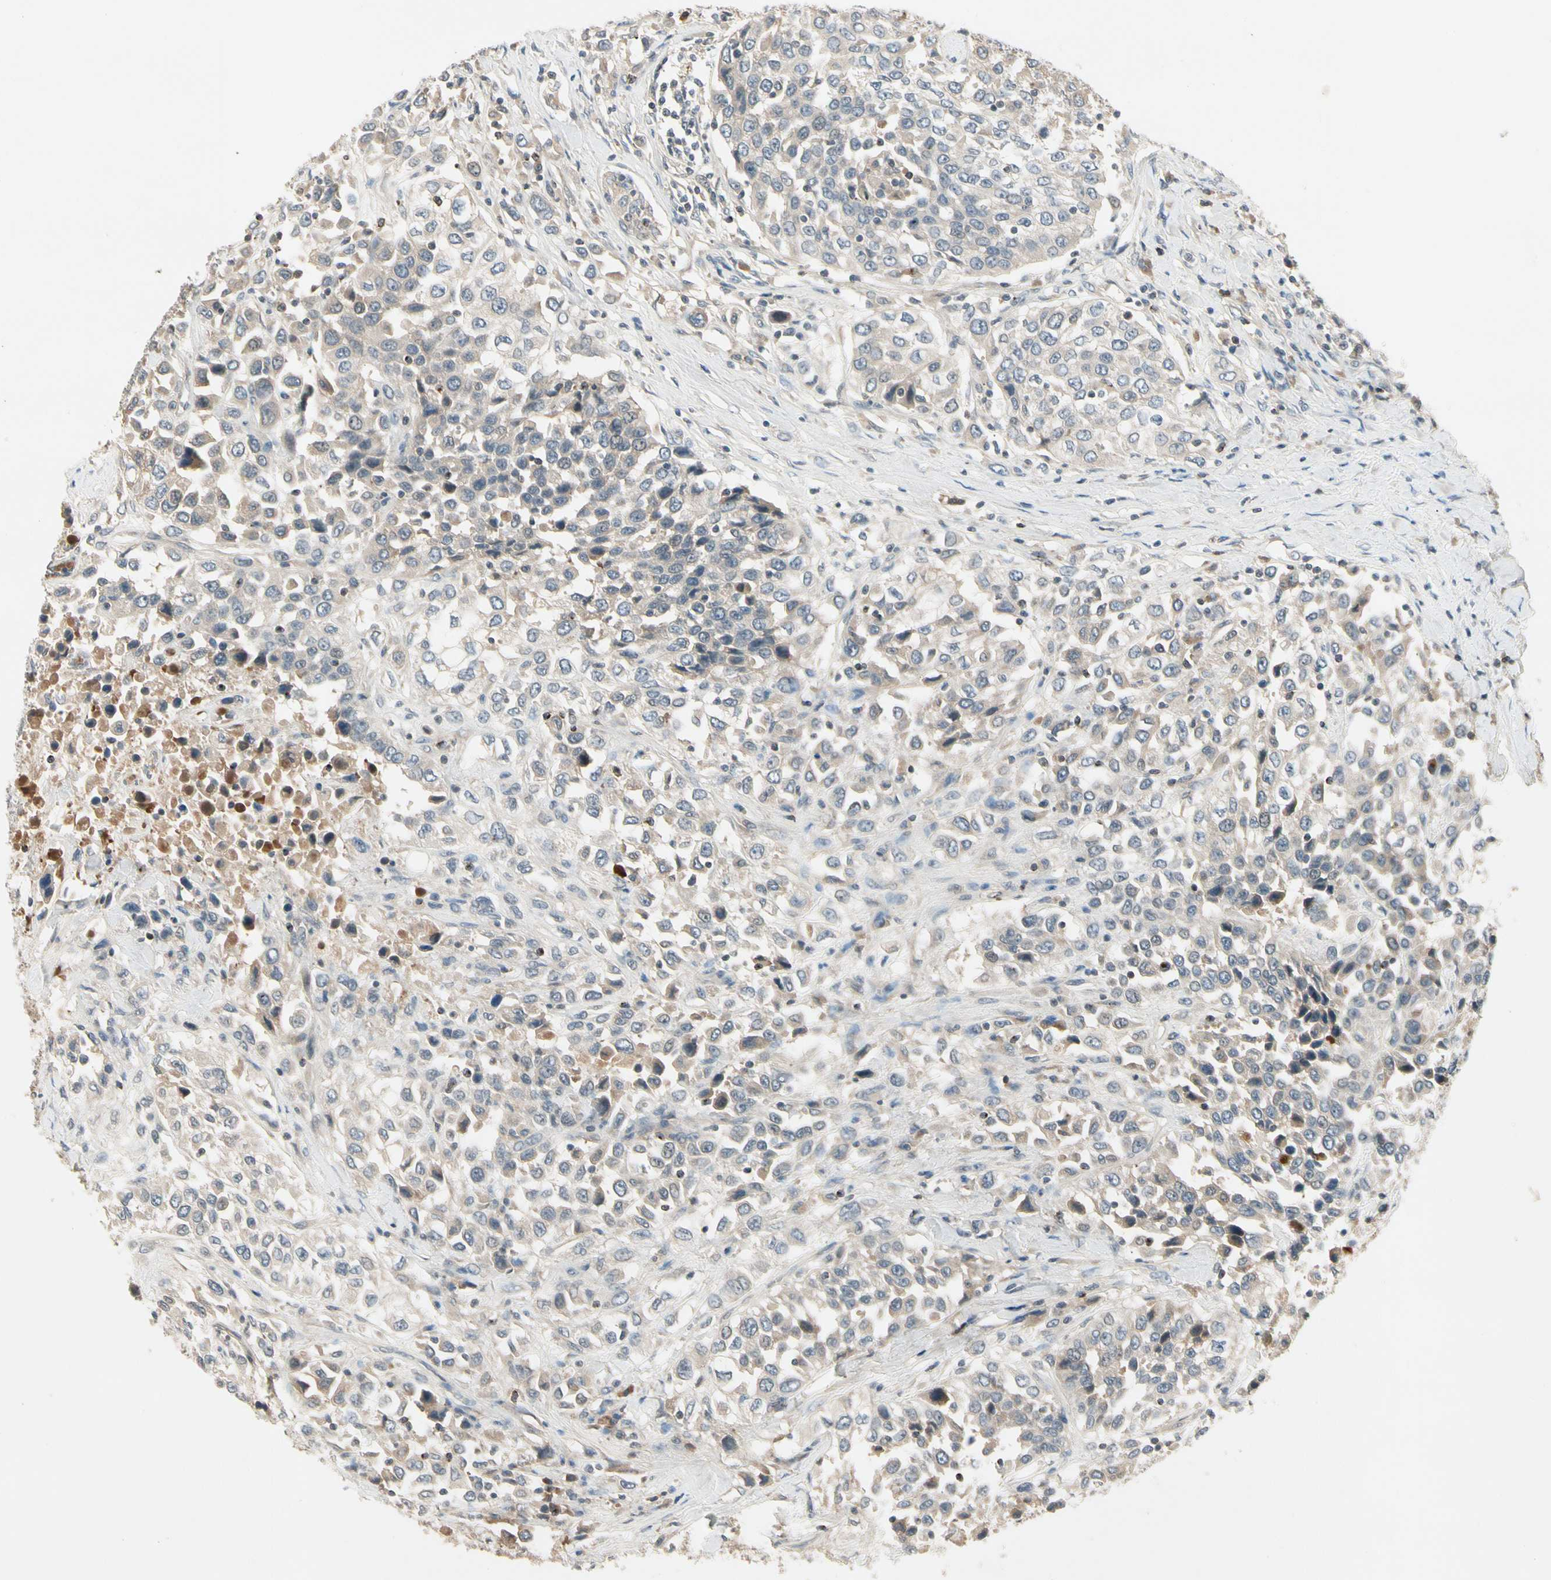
{"staining": {"intensity": "weak", "quantity": "25%-75%", "location": "cytoplasmic/membranous"}, "tissue": "urothelial cancer", "cell_type": "Tumor cells", "image_type": "cancer", "snomed": [{"axis": "morphology", "description": "Urothelial carcinoma, High grade"}, {"axis": "topography", "description": "Urinary bladder"}], "caption": "Immunohistochemistry (IHC) of high-grade urothelial carcinoma exhibits low levels of weak cytoplasmic/membranous positivity in about 25%-75% of tumor cells. (Stains: DAB in brown, nuclei in blue, Microscopy: brightfield microscopy at high magnification).", "gene": "CCL4", "patient": {"sex": "female", "age": 80}}